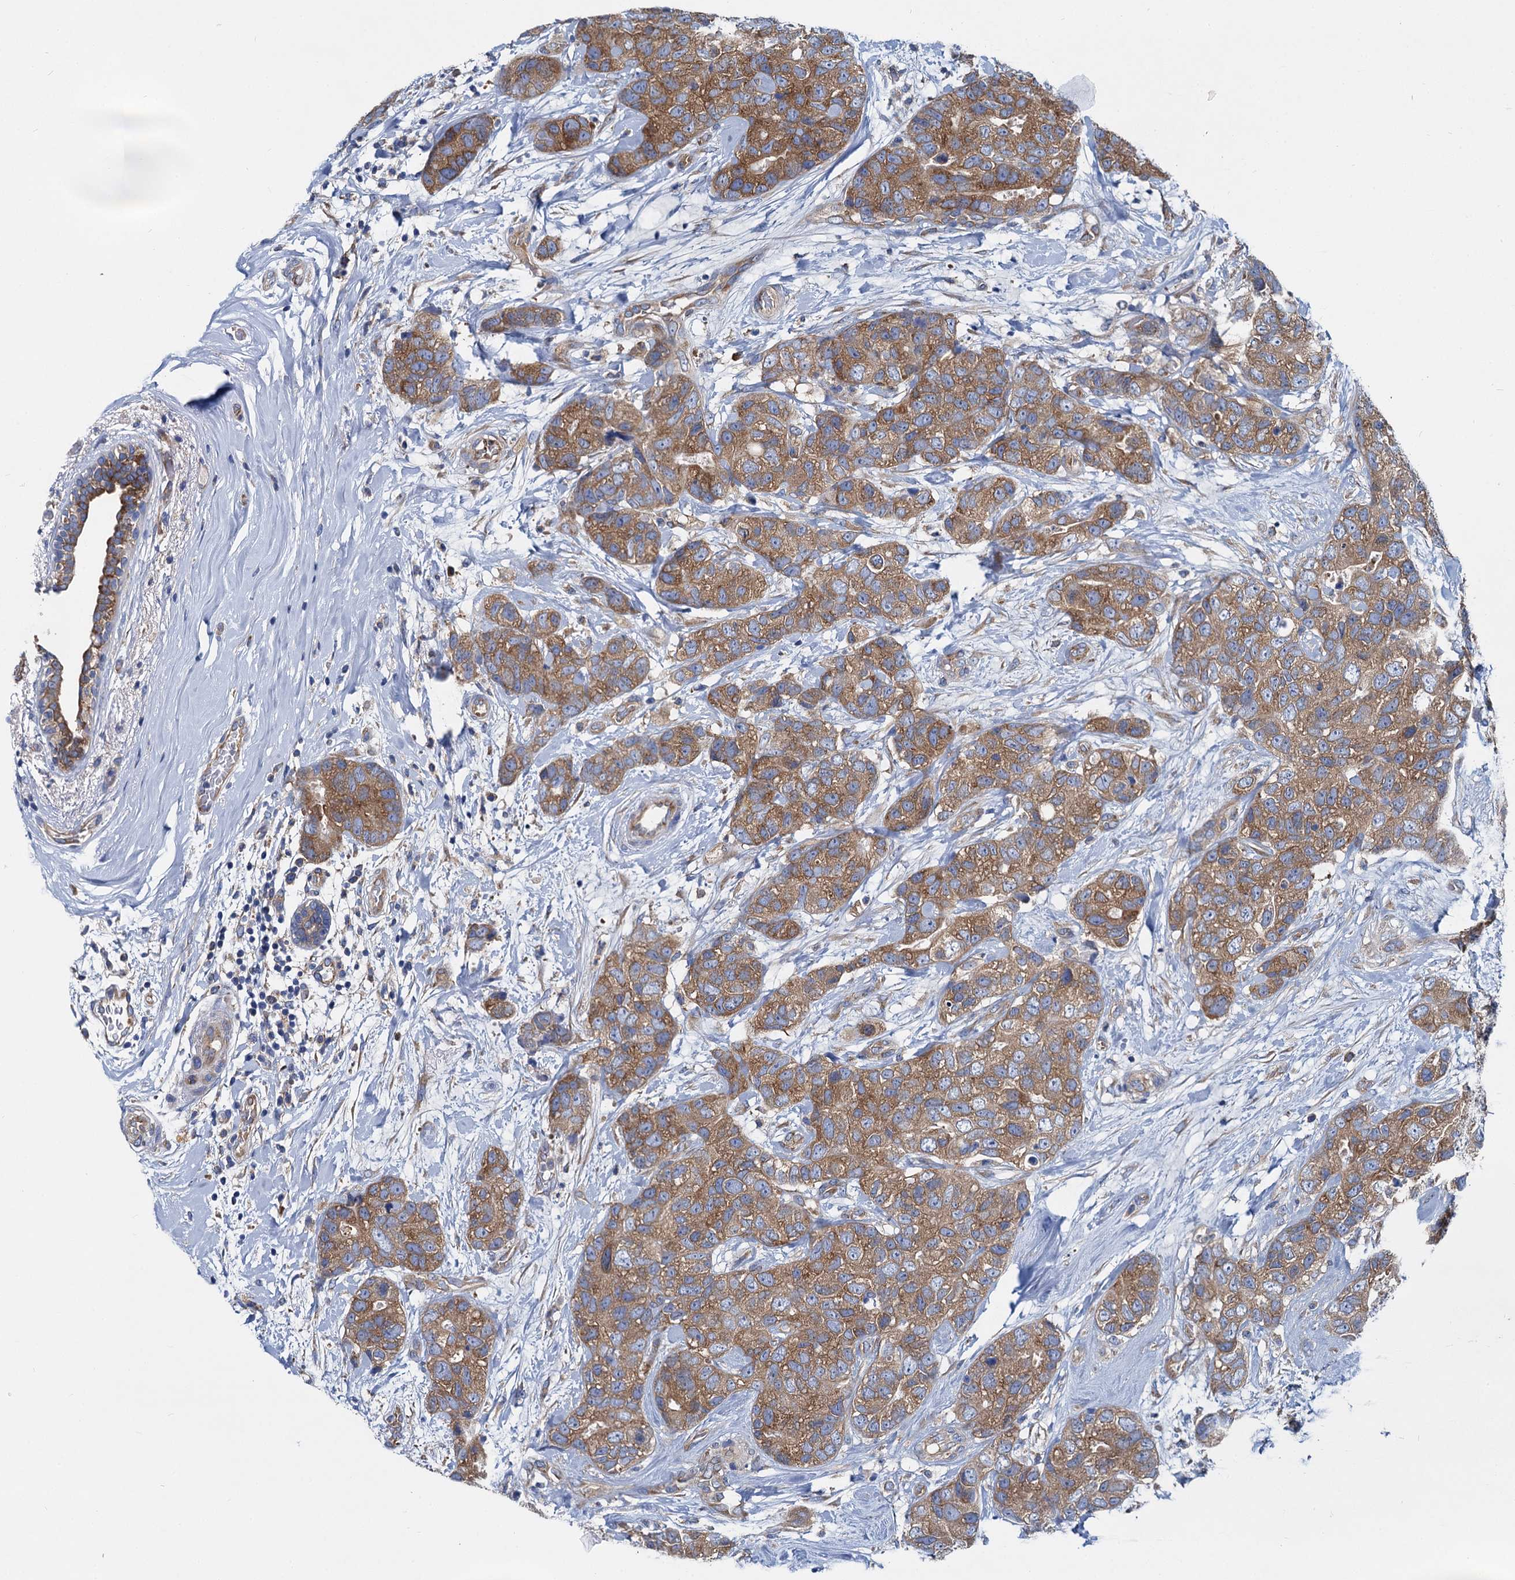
{"staining": {"intensity": "moderate", "quantity": ">75%", "location": "cytoplasmic/membranous"}, "tissue": "breast cancer", "cell_type": "Tumor cells", "image_type": "cancer", "snomed": [{"axis": "morphology", "description": "Duct carcinoma"}, {"axis": "topography", "description": "Breast"}], "caption": "A medium amount of moderate cytoplasmic/membranous expression is identified in about >75% of tumor cells in breast infiltrating ductal carcinoma tissue.", "gene": "QARS1", "patient": {"sex": "female", "age": 62}}